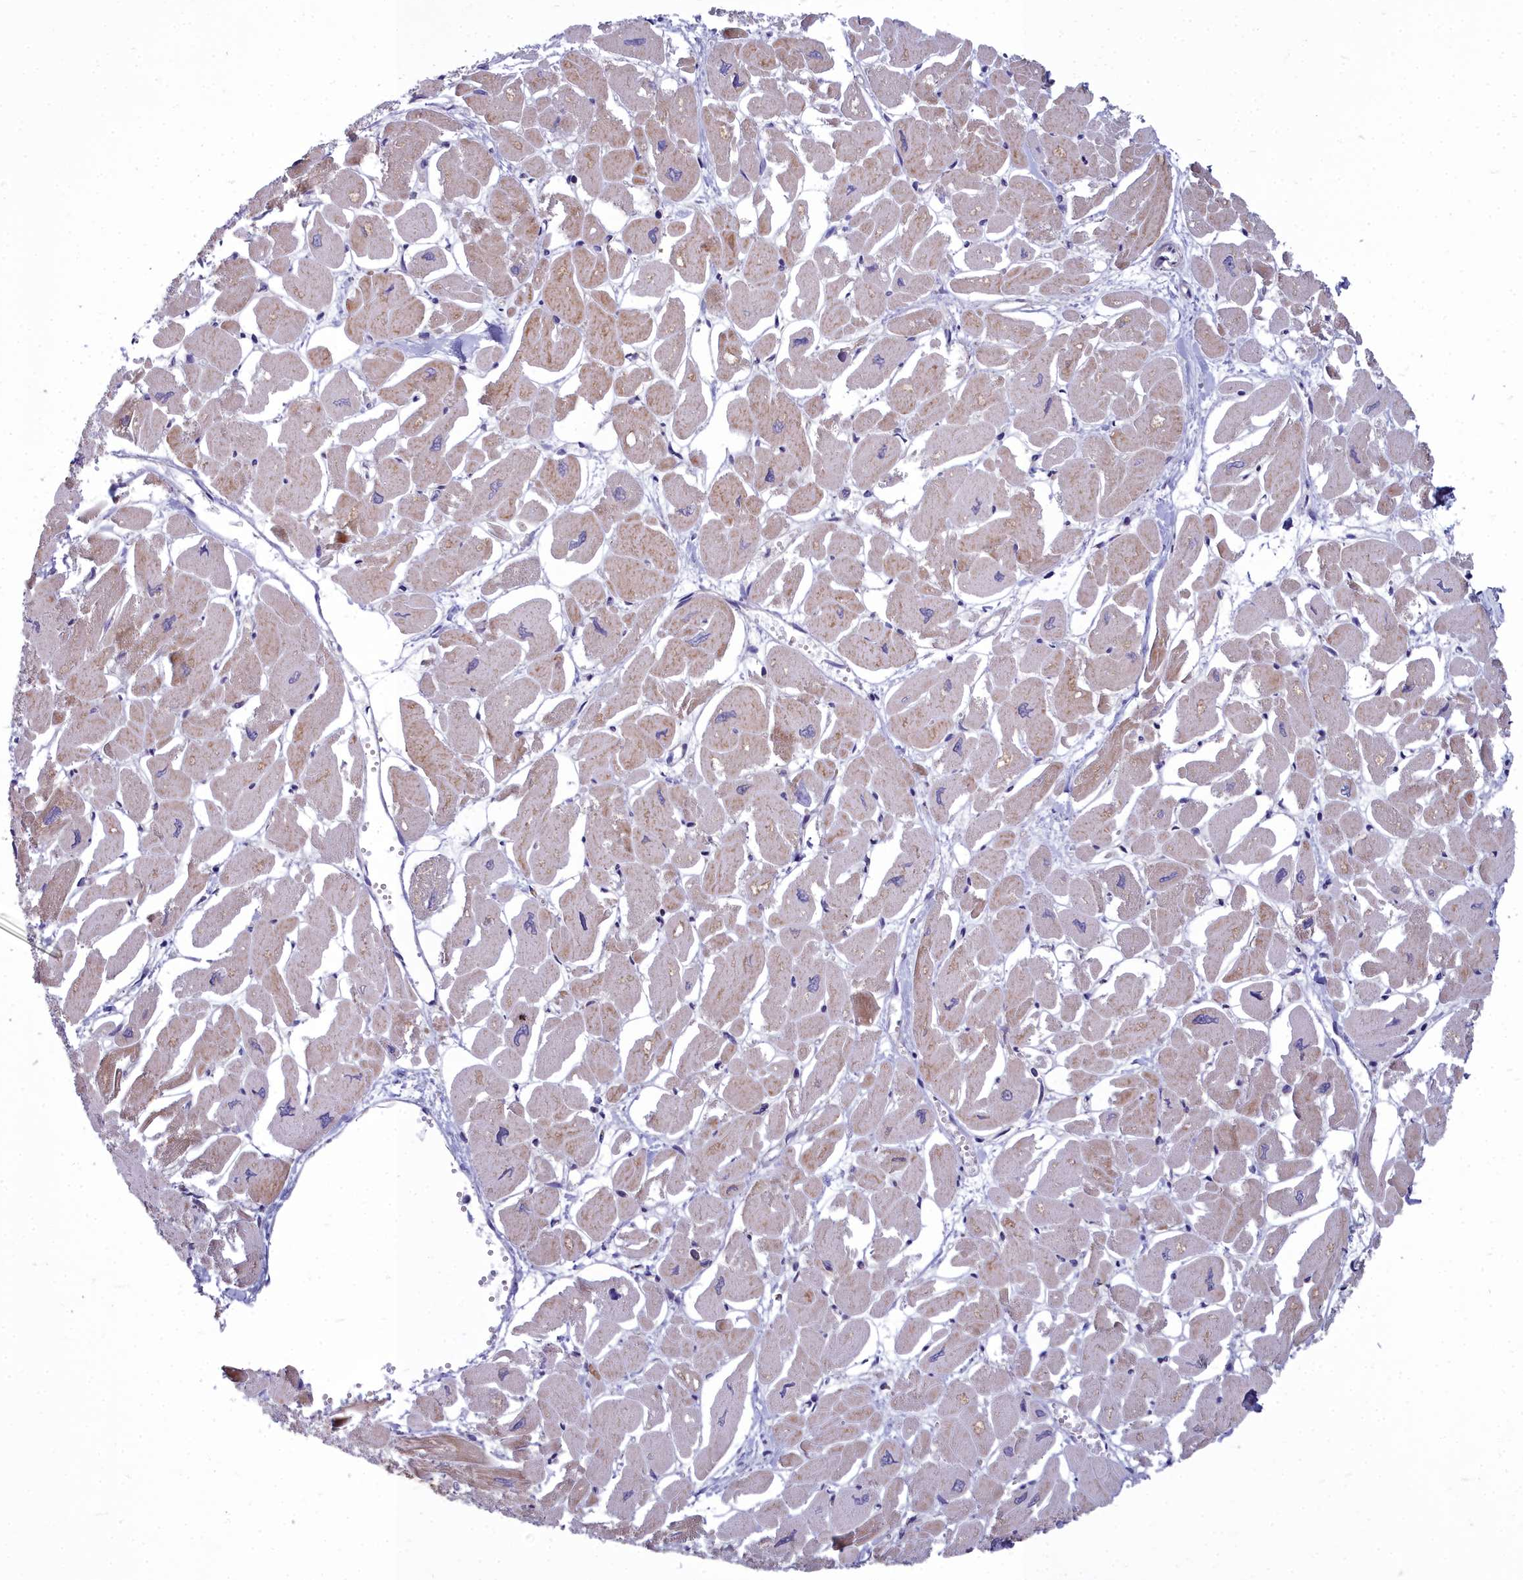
{"staining": {"intensity": "moderate", "quantity": "<25%", "location": "cytoplasmic/membranous"}, "tissue": "heart muscle", "cell_type": "Cardiomyocytes", "image_type": "normal", "snomed": [{"axis": "morphology", "description": "Normal tissue, NOS"}, {"axis": "topography", "description": "Heart"}], "caption": "Moderate cytoplasmic/membranous staining is seen in approximately <25% of cardiomyocytes in benign heart muscle. Using DAB (brown) and hematoxylin (blue) stains, captured at high magnification using brightfield microscopy.", "gene": "COX20", "patient": {"sex": "male", "age": 54}}